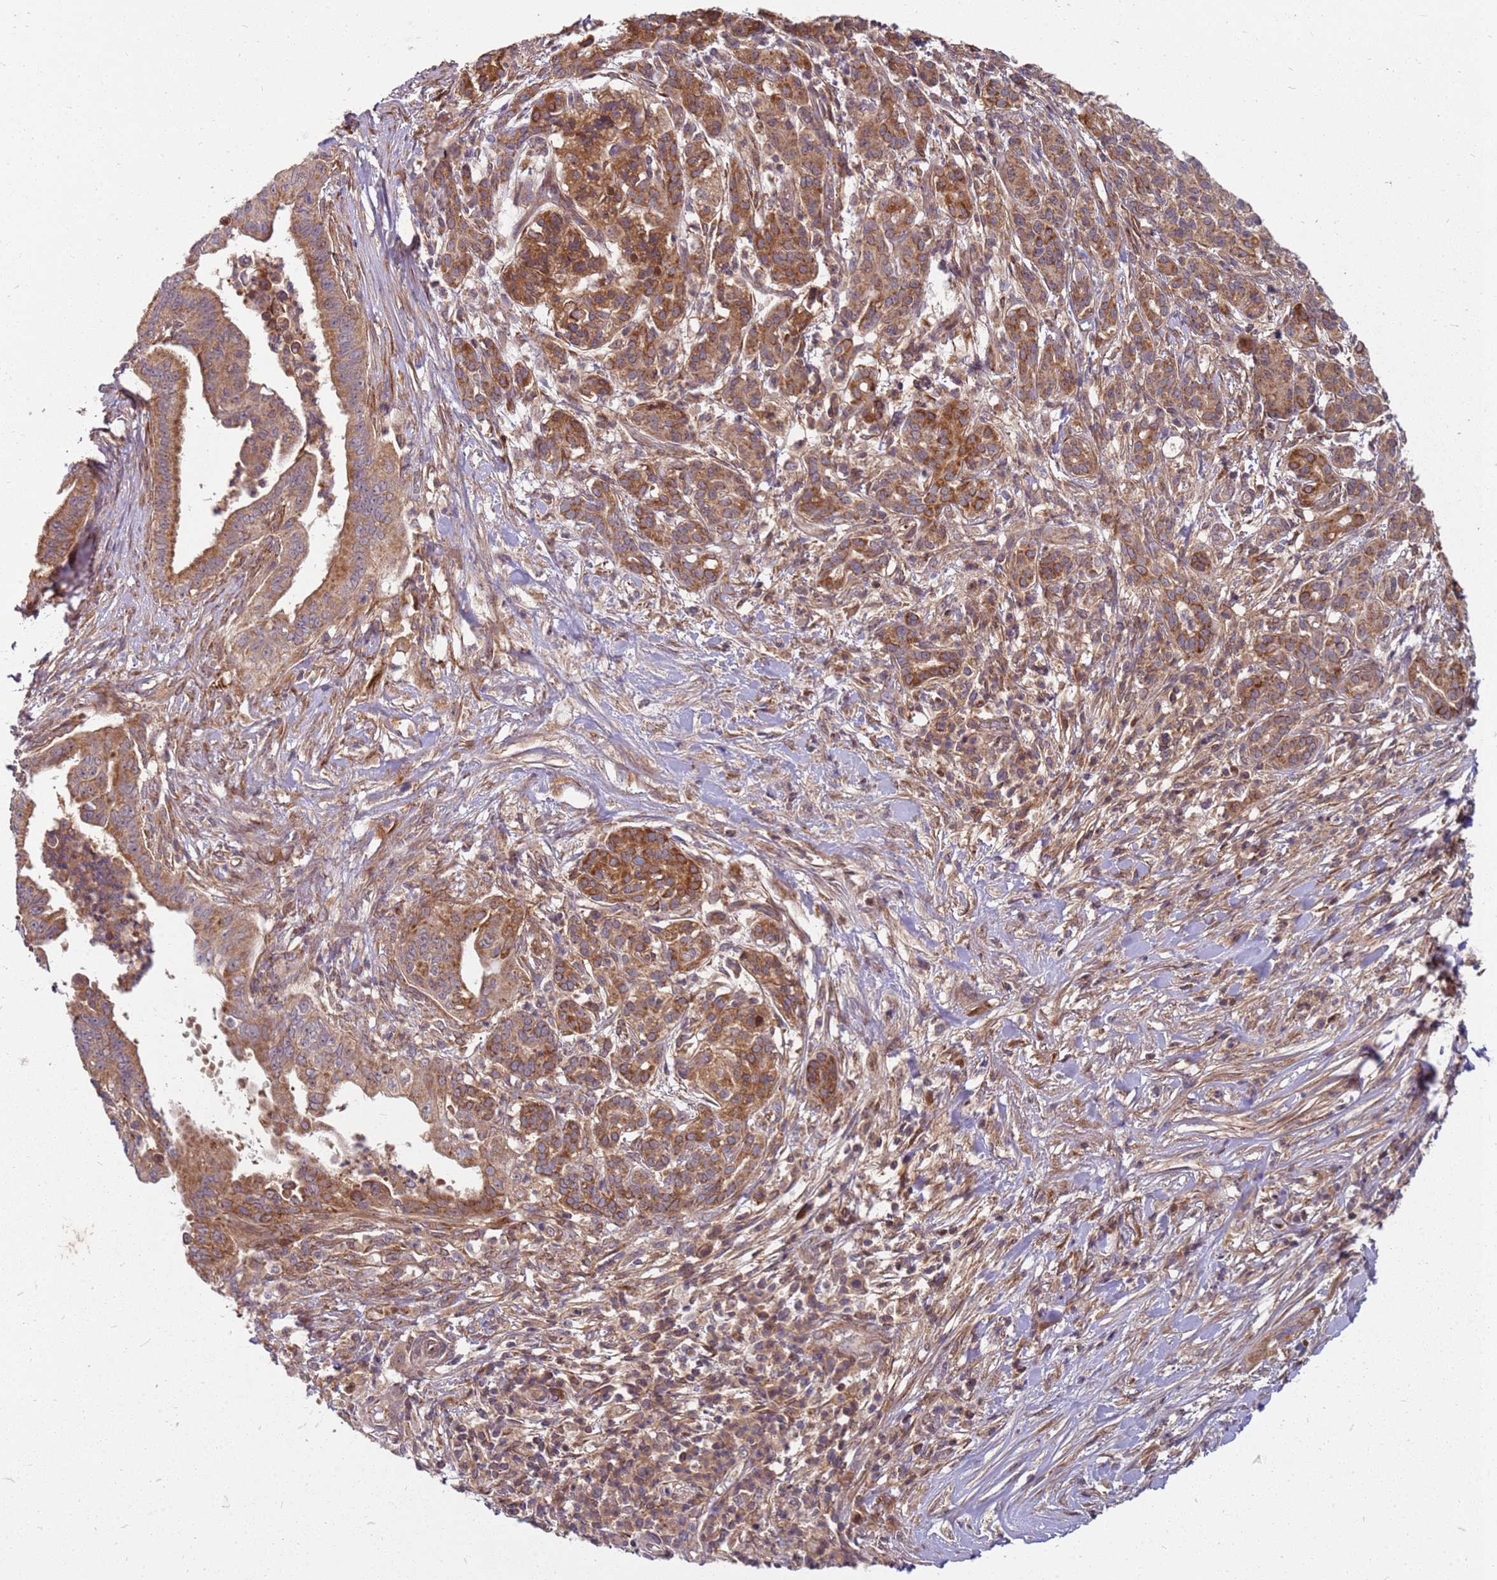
{"staining": {"intensity": "moderate", "quantity": ">75%", "location": "cytoplasmic/membranous"}, "tissue": "pancreatic cancer", "cell_type": "Tumor cells", "image_type": "cancer", "snomed": [{"axis": "morphology", "description": "Adenocarcinoma, NOS"}, {"axis": "topography", "description": "Pancreas"}], "caption": "Pancreatic adenocarcinoma was stained to show a protein in brown. There is medium levels of moderate cytoplasmic/membranous staining in approximately >75% of tumor cells.", "gene": "CCDC159", "patient": {"sex": "male", "age": 58}}